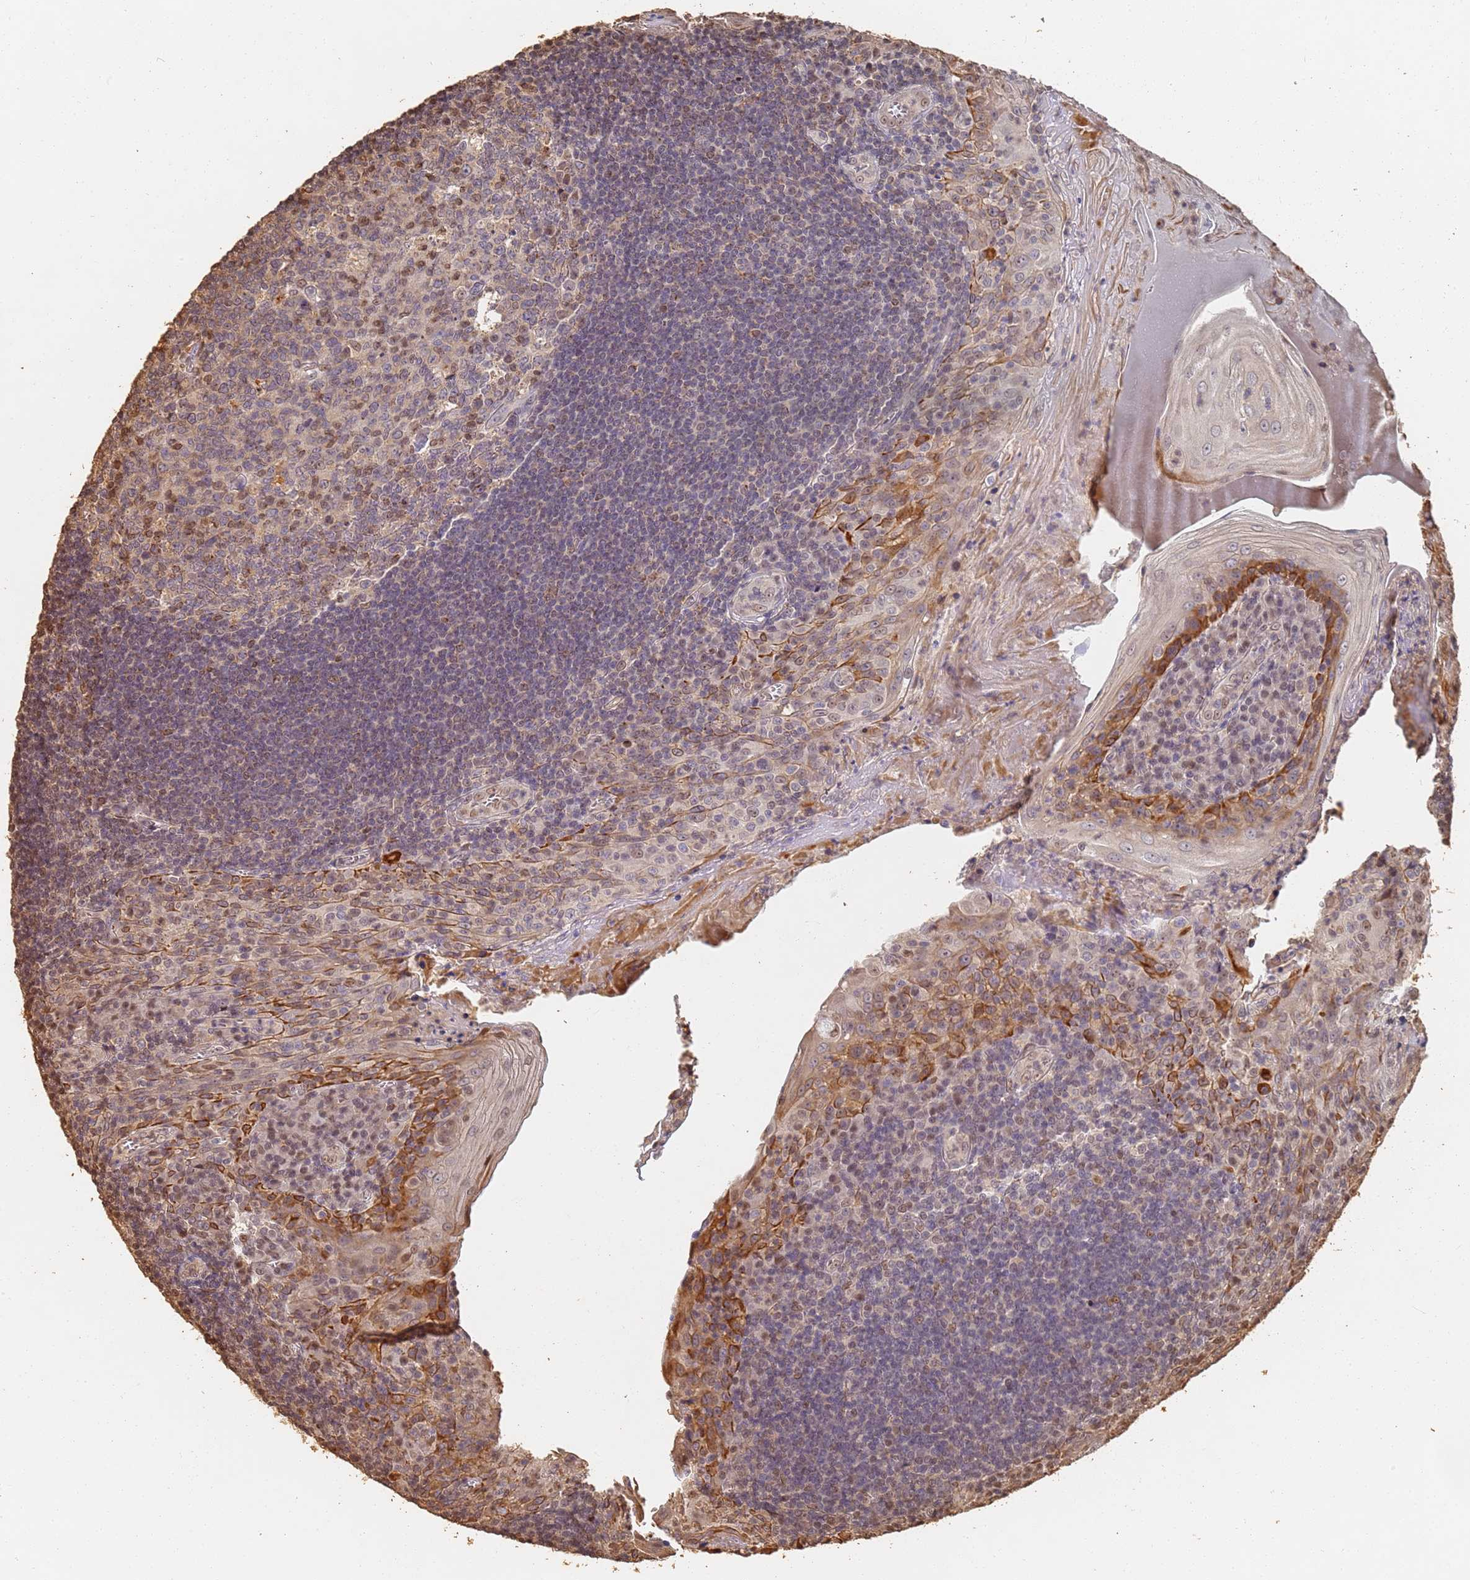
{"staining": {"intensity": "moderate", "quantity": "<25%", "location": "nuclear"}, "tissue": "tonsil", "cell_type": "Germinal center cells", "image_type": "normal", "snomed": [{"axis": "morphology", "description": "Normal tissue, NOS"}, {"axis": "topography", "description": "Tonsil"}], "caption": "Immunohistochemical staining of normal tonsil exhibits <25% levels of moderate nuclear protein expression in about <25% of germinal center cells. (Stains: DAB (3,3'-diaminobenzidine) in brown, nuclei in blue, Microscopy: brightfield microscopy at high magnification).", "gene": "JAK2", "patient": {"sex": "male", "age": 27}}